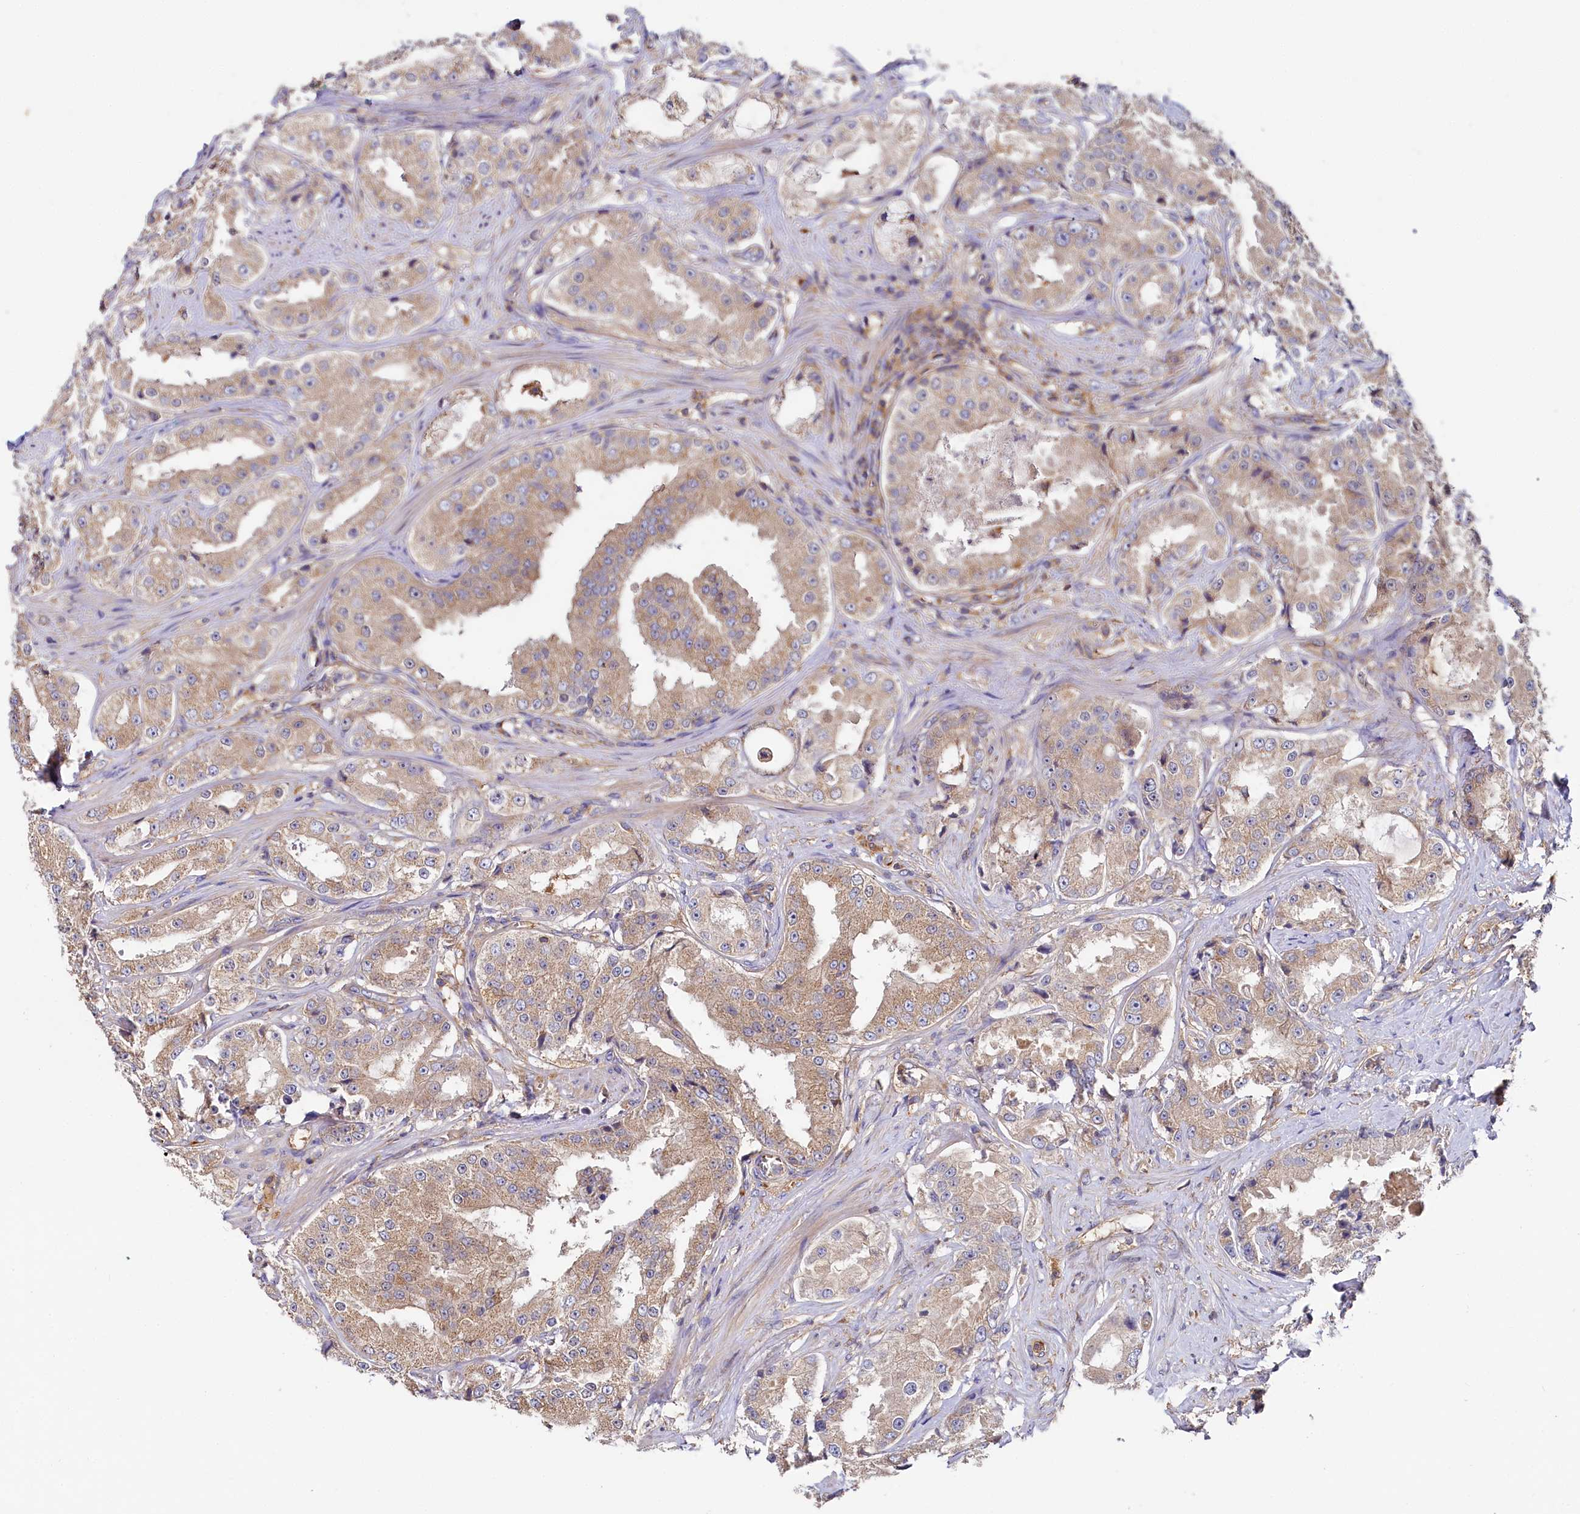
{"staining": {"intensity": "weak", "quantity": "25%-75%", "location": "cytoplasmic/membranous"}, "tissue": "prostate cancer", "cell_type": "Tumor cells", "image_type": "cancer", "snomed": [{"axis": "morphology", "description": "Adenocarcinoma, High grade"}, {"axis": "topography", "description": "Prostate"}], "caption": "Immunohistochemistry (IHC) of human prostate high-grade adenocarcinoma exhibits low levels of weak cytoplasmic/membranous staining in approximately 25%-75% of tumor cells.", "gene": "PPIP5K1", "patient": {"sex": "male", "age": 73}}